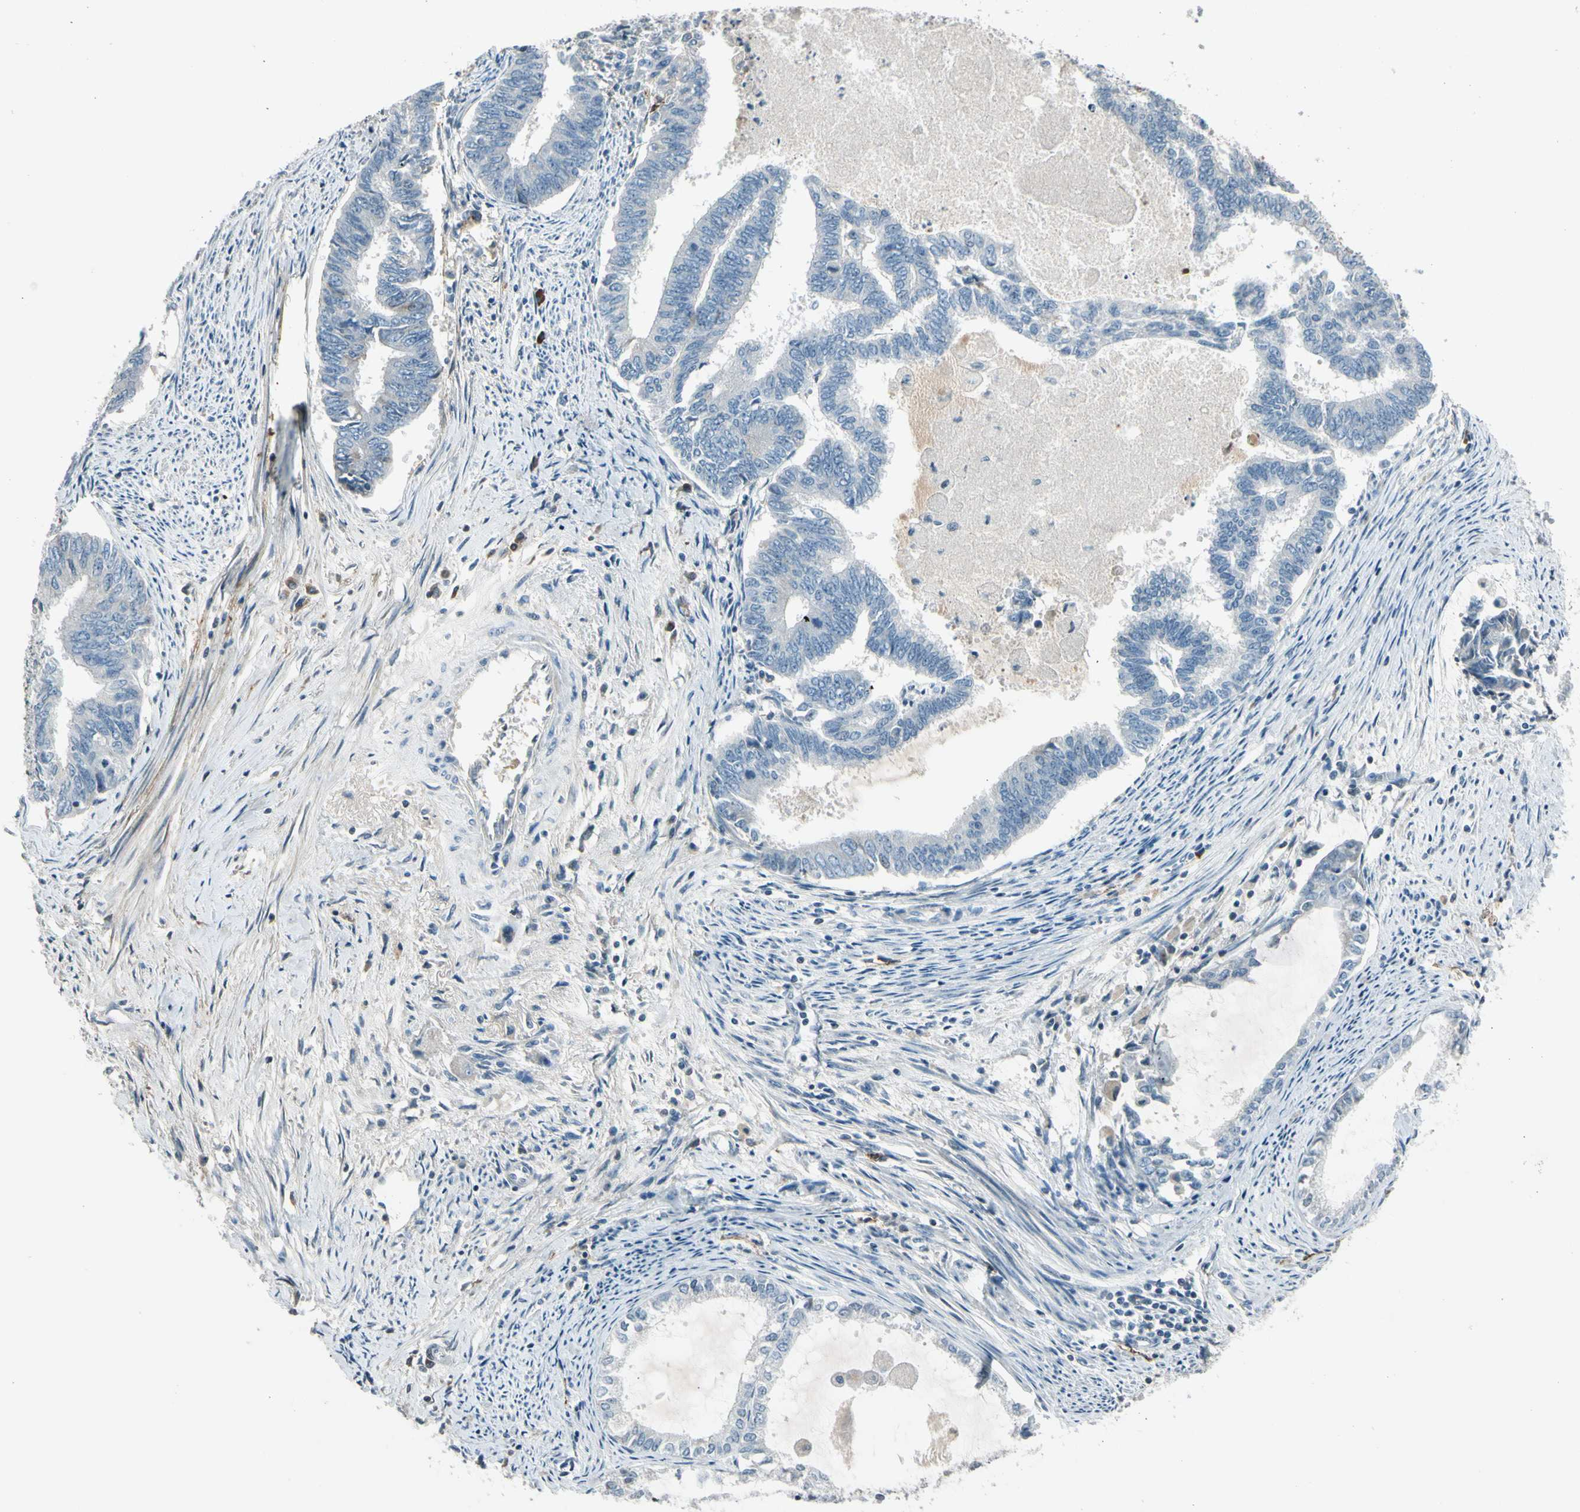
{"staining": {"intensity": "negative", "quantity": "none", "location": "none"}, "tissue": "endometrial cancer", "cell_type": "Tumor cells", "image_type": "cancer", "snomed": [{"axis": "morphology", "description": "Adenocarcinoma, NOS"}, {"axis": "topography", "description": "Endometrium"}], "caption": "There is no significant staining in tumor cells of endometrial cancer.", "gene": "PDPN", "patient": {"sex": "female", "age": 86}}